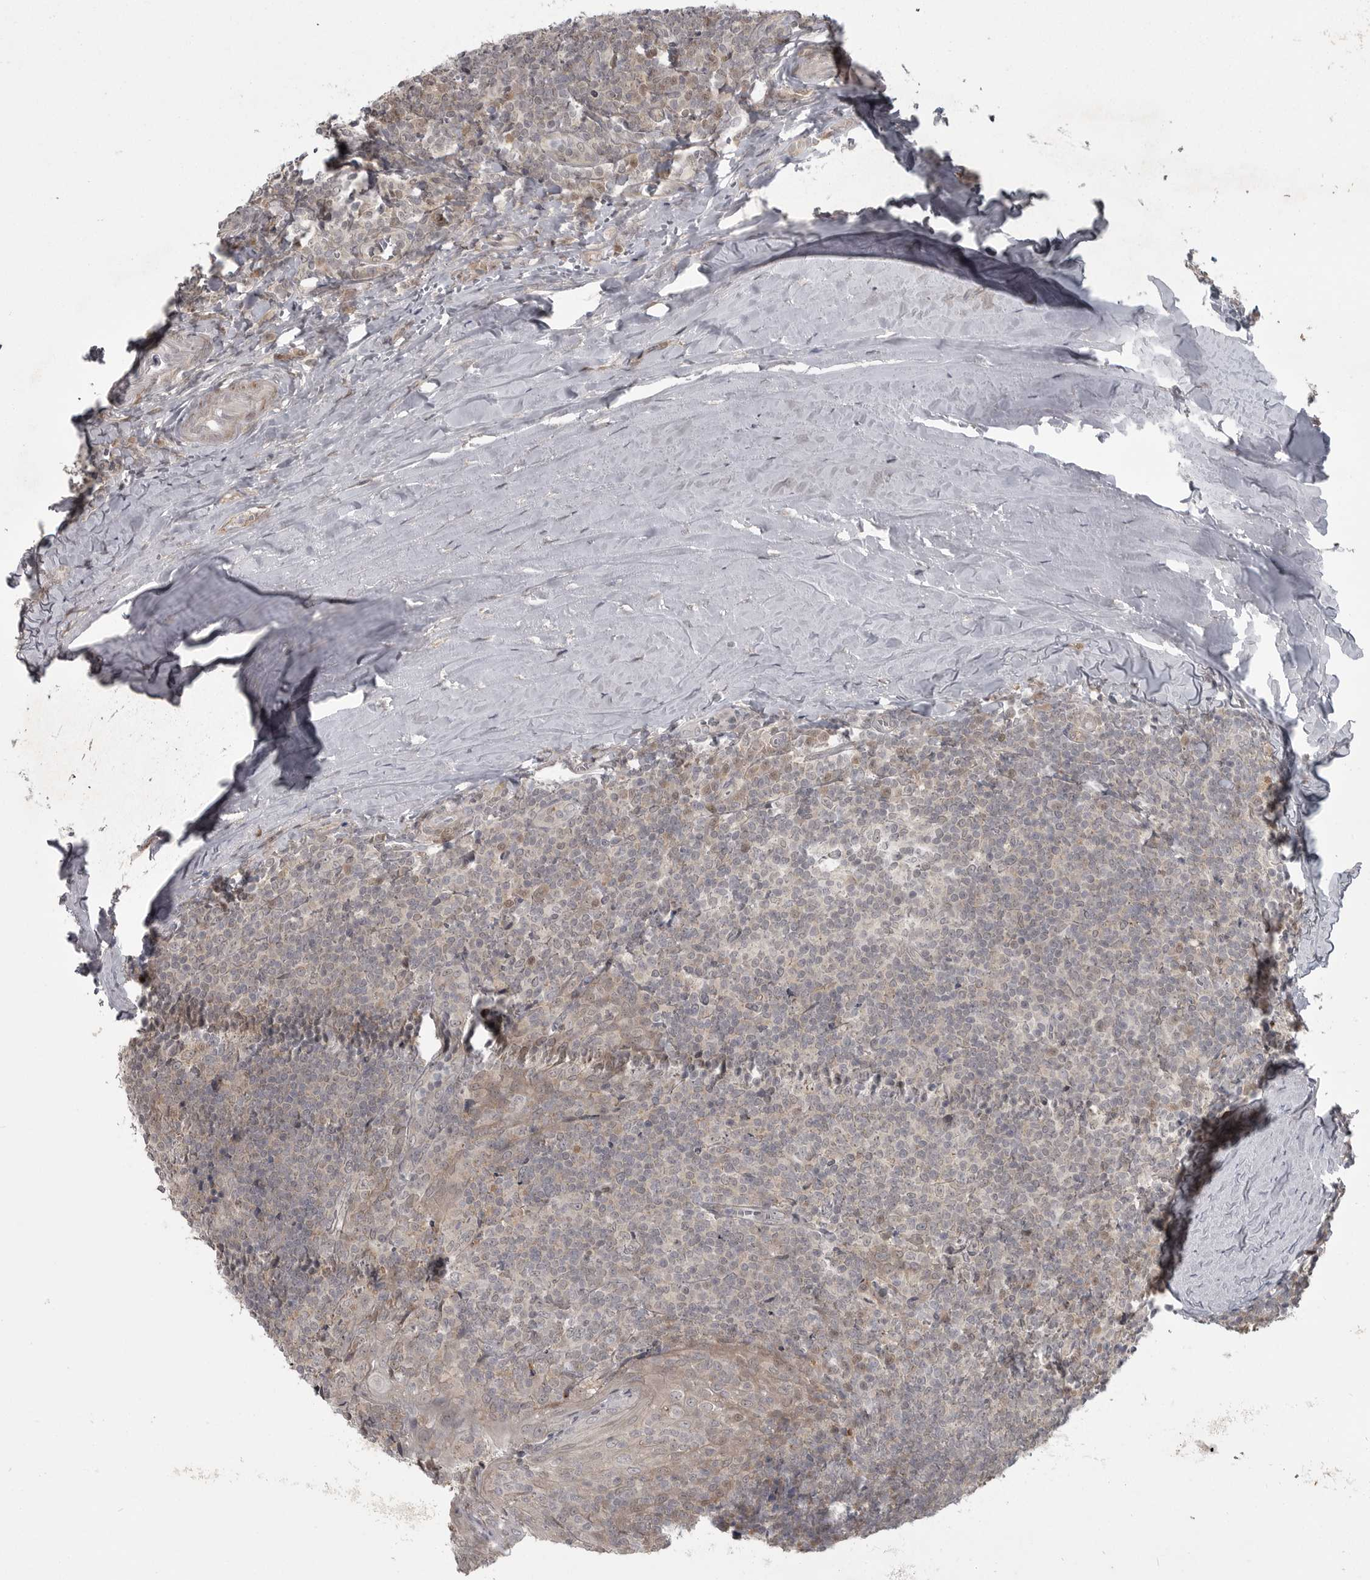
{"staining": {"intensity": "negative", "quantity": "none", "location": "none"}, "tissue": "tonsil", "cell_type": "Germinal center cells", "image_type": "normal", "snomed": [{"axis": "morphology", "description": "Normal tissue, NOS"}, {"axis": "topography", "description": "Tonsil"}], "caption": "This histopathology image is of unremarkable tonsil stained with immunohistochemistry (IHC) to label a protein in brown with the nuclei are counter-stained blue. There is no expression in germinal center cells. (Stains: DAB (3,3'-diaminobenzidine) immunohistochemistry with hematoxylin counter stain, Microscopy: brightfield microscopy at high magnification).", "gene": "PPP1R9A", "patient": {"sex": "male", "age": 37}}